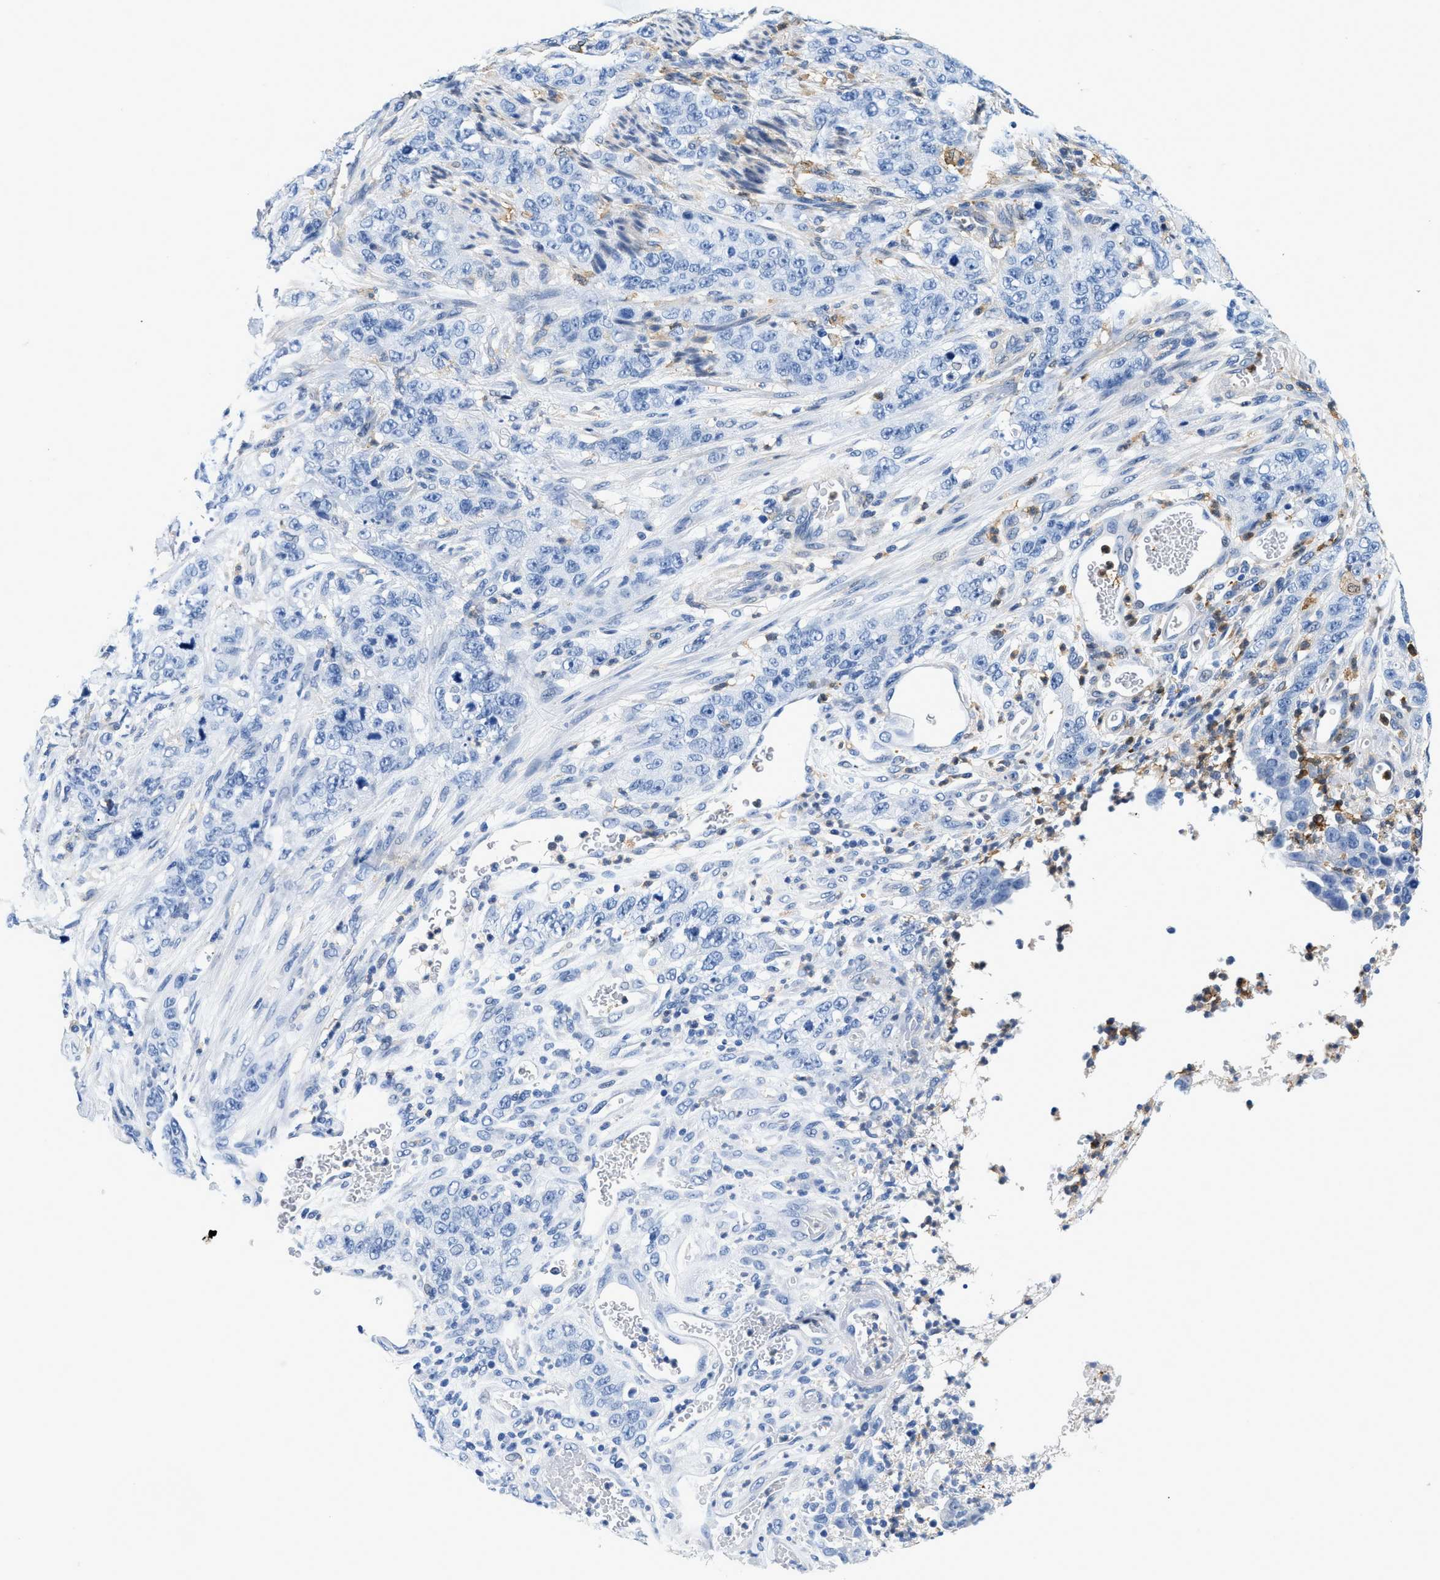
{"staining": {"intensity": "negative", "quantity": "none", "location": "none"}, "tissue": "stomach cancer", "cell_type": "Tumor cells", "image_type": "cancer", "snomed": [{"axis": "morphology", "description": "Adenocarcinoma, NOS"}, {"axis": "topography", "description": "Stomach"}], "caption": "Human adenocarcinoma (stomach) stained for a protein using IHC demonstrates no staining in tumor cells.", "gene": "GSN", "patient": {"sex": "male", "age": 48}}